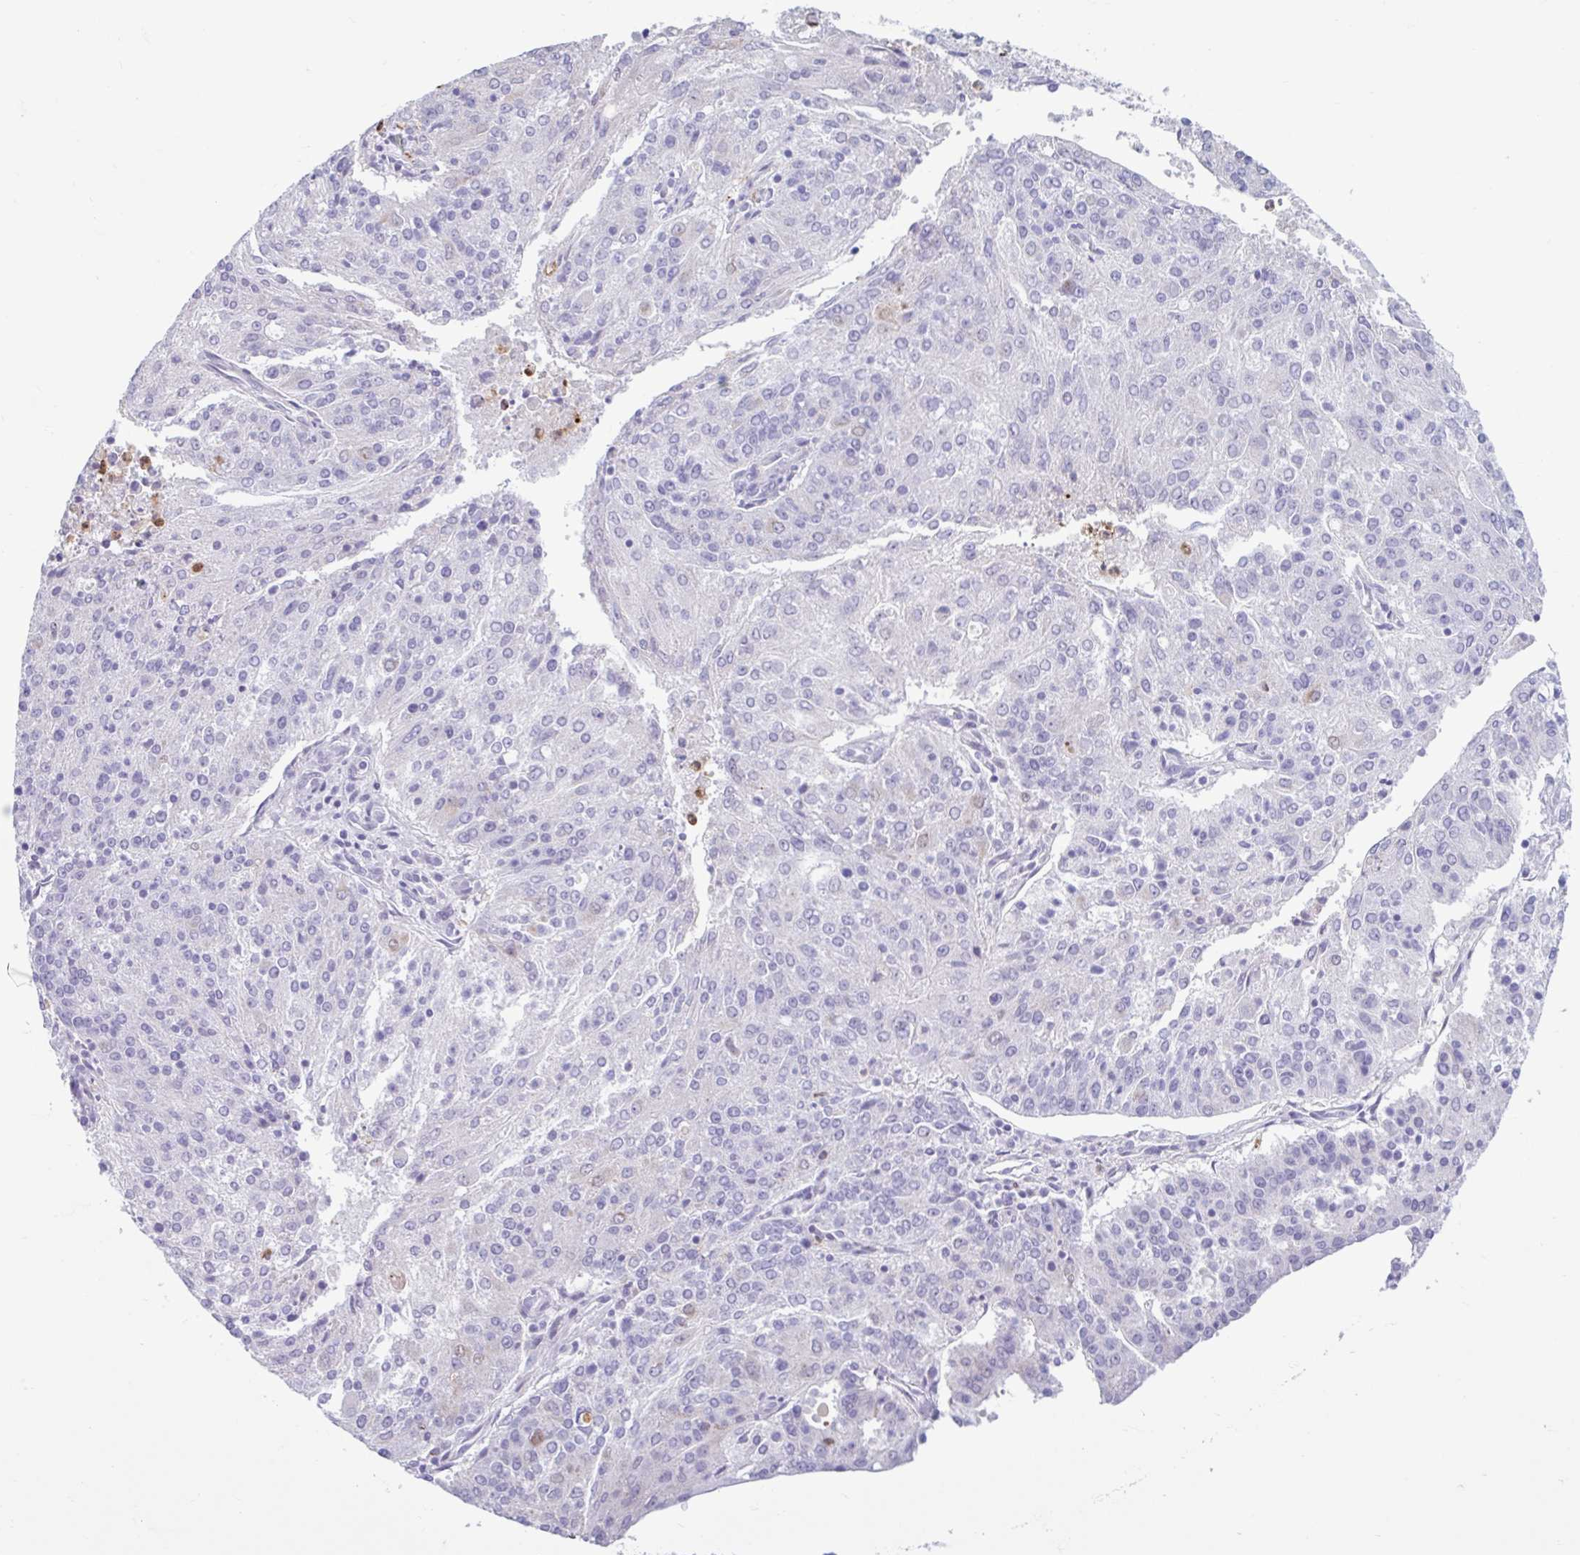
{"staining": {"intensity": "negative", "quantity": "none", "location": "none"}, "tissue": "endometrial cancer", "cell_type": "Tumor cells", "image_type": "cancer", "snomed": [{"axis": "morphology", "description": "Adenocarcinoma, NOS"}, {"axis": "topography", "description": "Endometrium"}], "caption": "DAB (3,3'-diaminobenzidine) immunohistochemical staining of endometrial adenocarcinoma shows no significant positivity in tumor cells.", "gene": "CEP120", "patient": {"sex": "female", "age": 82}}